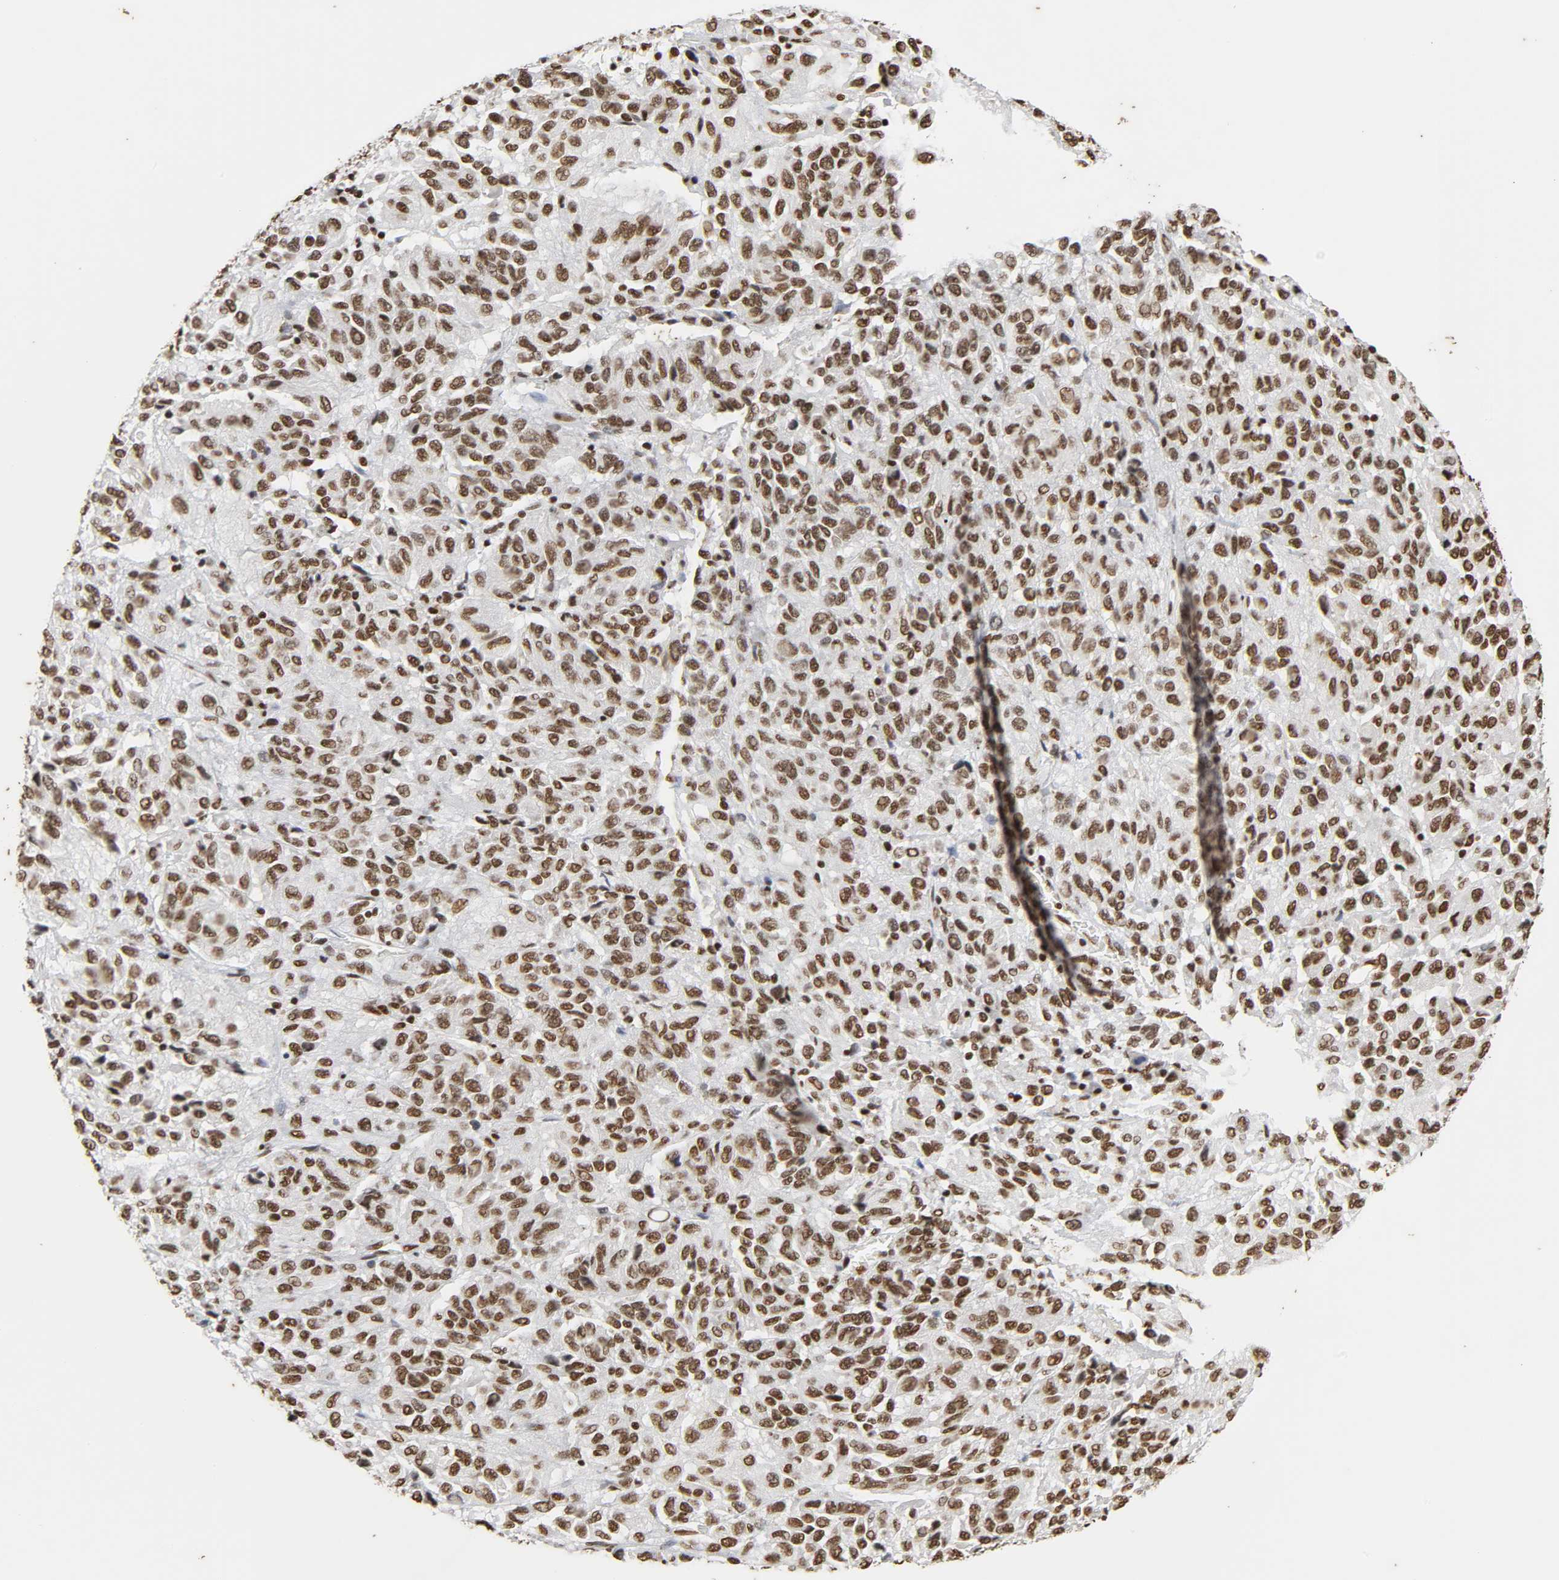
{"staining": {"intensity": "moderate", "quantity": ">75%", "location": "nuclear"}, "tissue": "melanoma", "cell_type": "Tumor cells", "image_type": "cancer", "snomed": [{"axis": "morphology", "description": "Malignant melanoma, Metastatic site"}, {"axis": "topography", "description": "Lung"}], "caption": "Malignant melanoma (metastatic site) was stained to show a protein in brown. There is medium levels of moderate nuclear positivity in about >75% of tumor cells. Immunohistochemistry stains the protein in brown and the nuclei are stained blue.", "gene": "HNRNPC", "patient": {"sex": "male", "age": 64}}